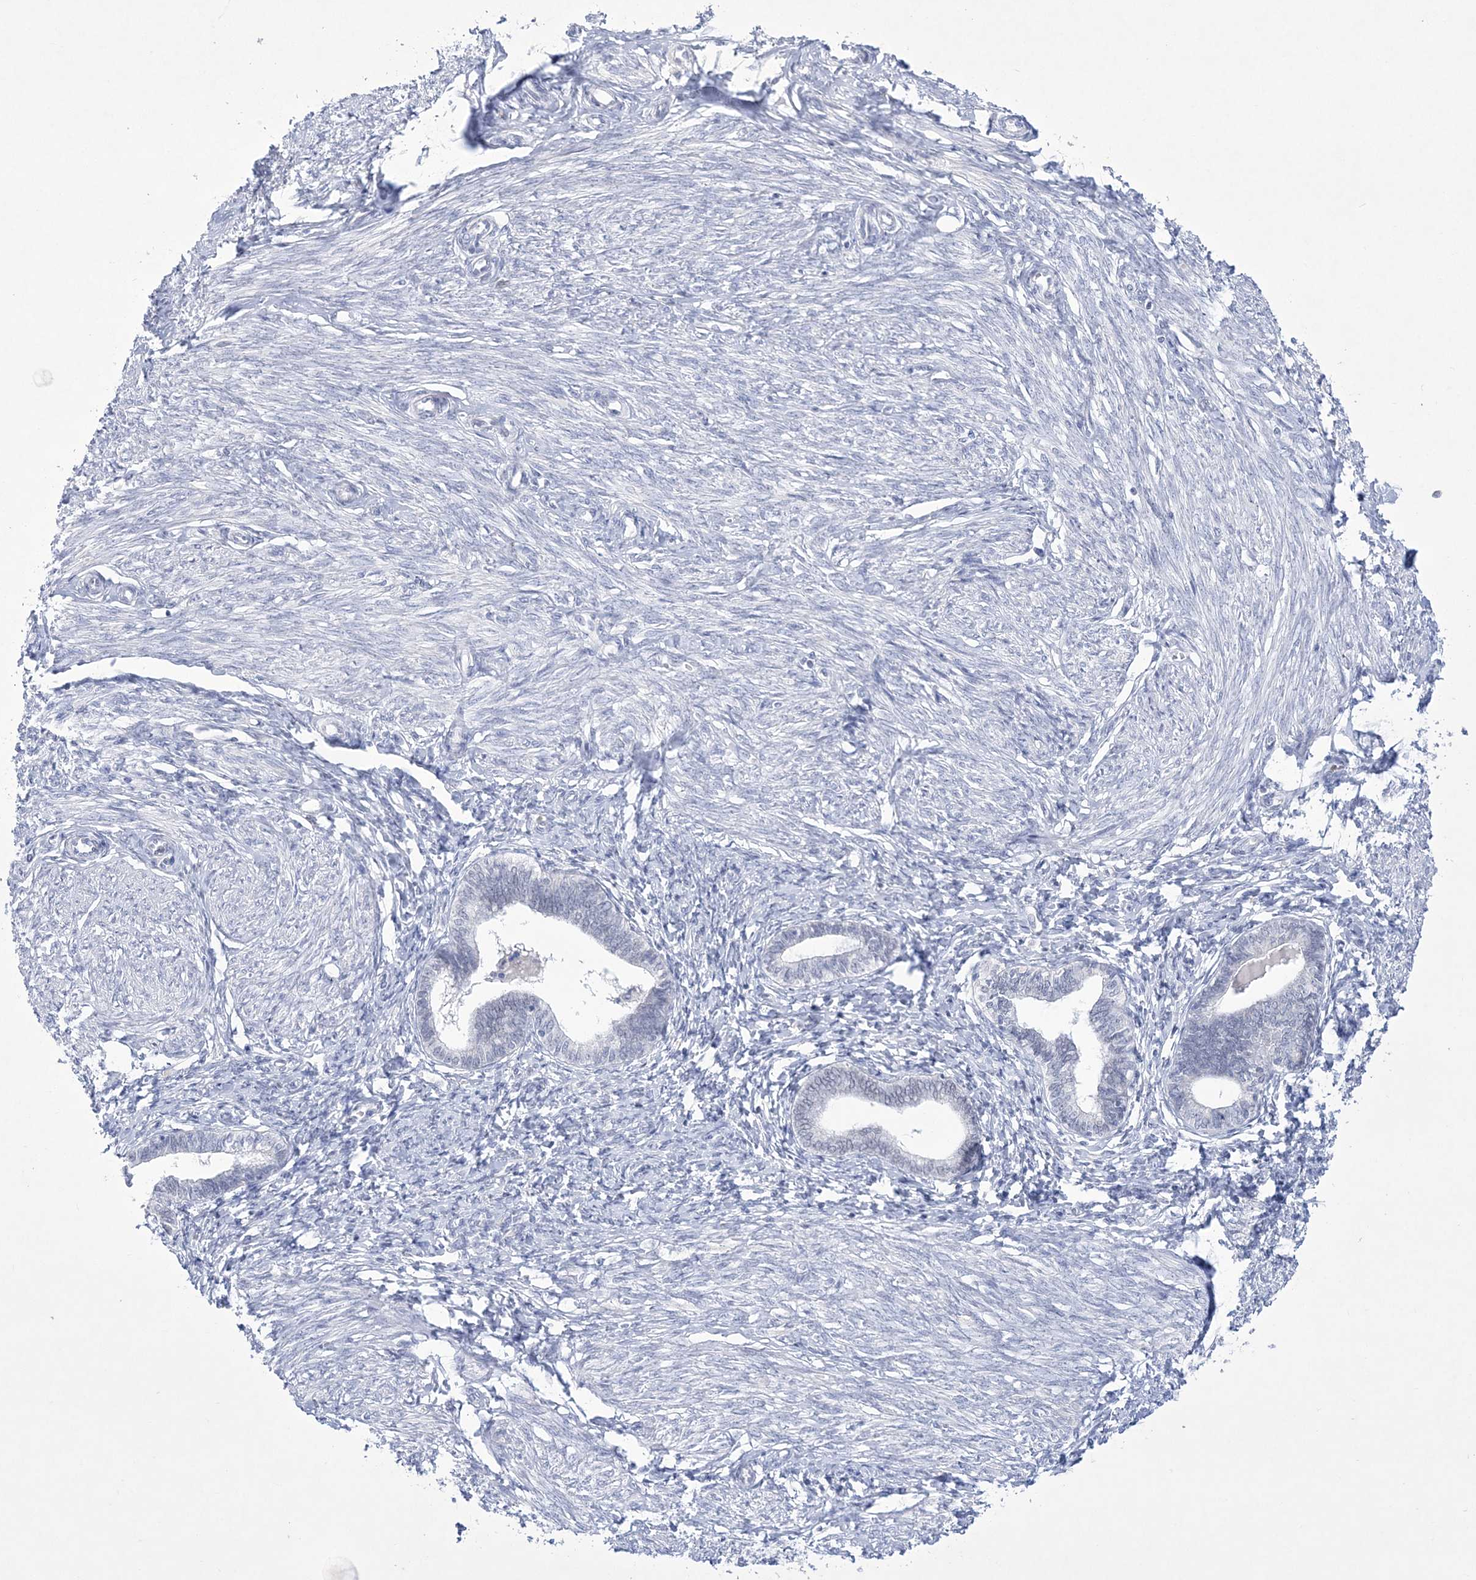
{"staining": {"intensity": "negative", "quantity": "none", "location": "none"}, "tissue": "endometrium", "cell_type": "Cells in endometrial stroma", "image_type": "normal", "snomed": [{"axis": "morphology", "description": "Normal tissue, NOS"}, {"axis": "topography", "description": "Endometrium"}], "caption": "Immunohistochemical staining of benign human endometrium displays no significant positivity in cells in endometrial stroma. (DAB immunohistochemistry, high magnification).", "gene": "WDR27", "patient": {"sex": "female", "age": 72}}